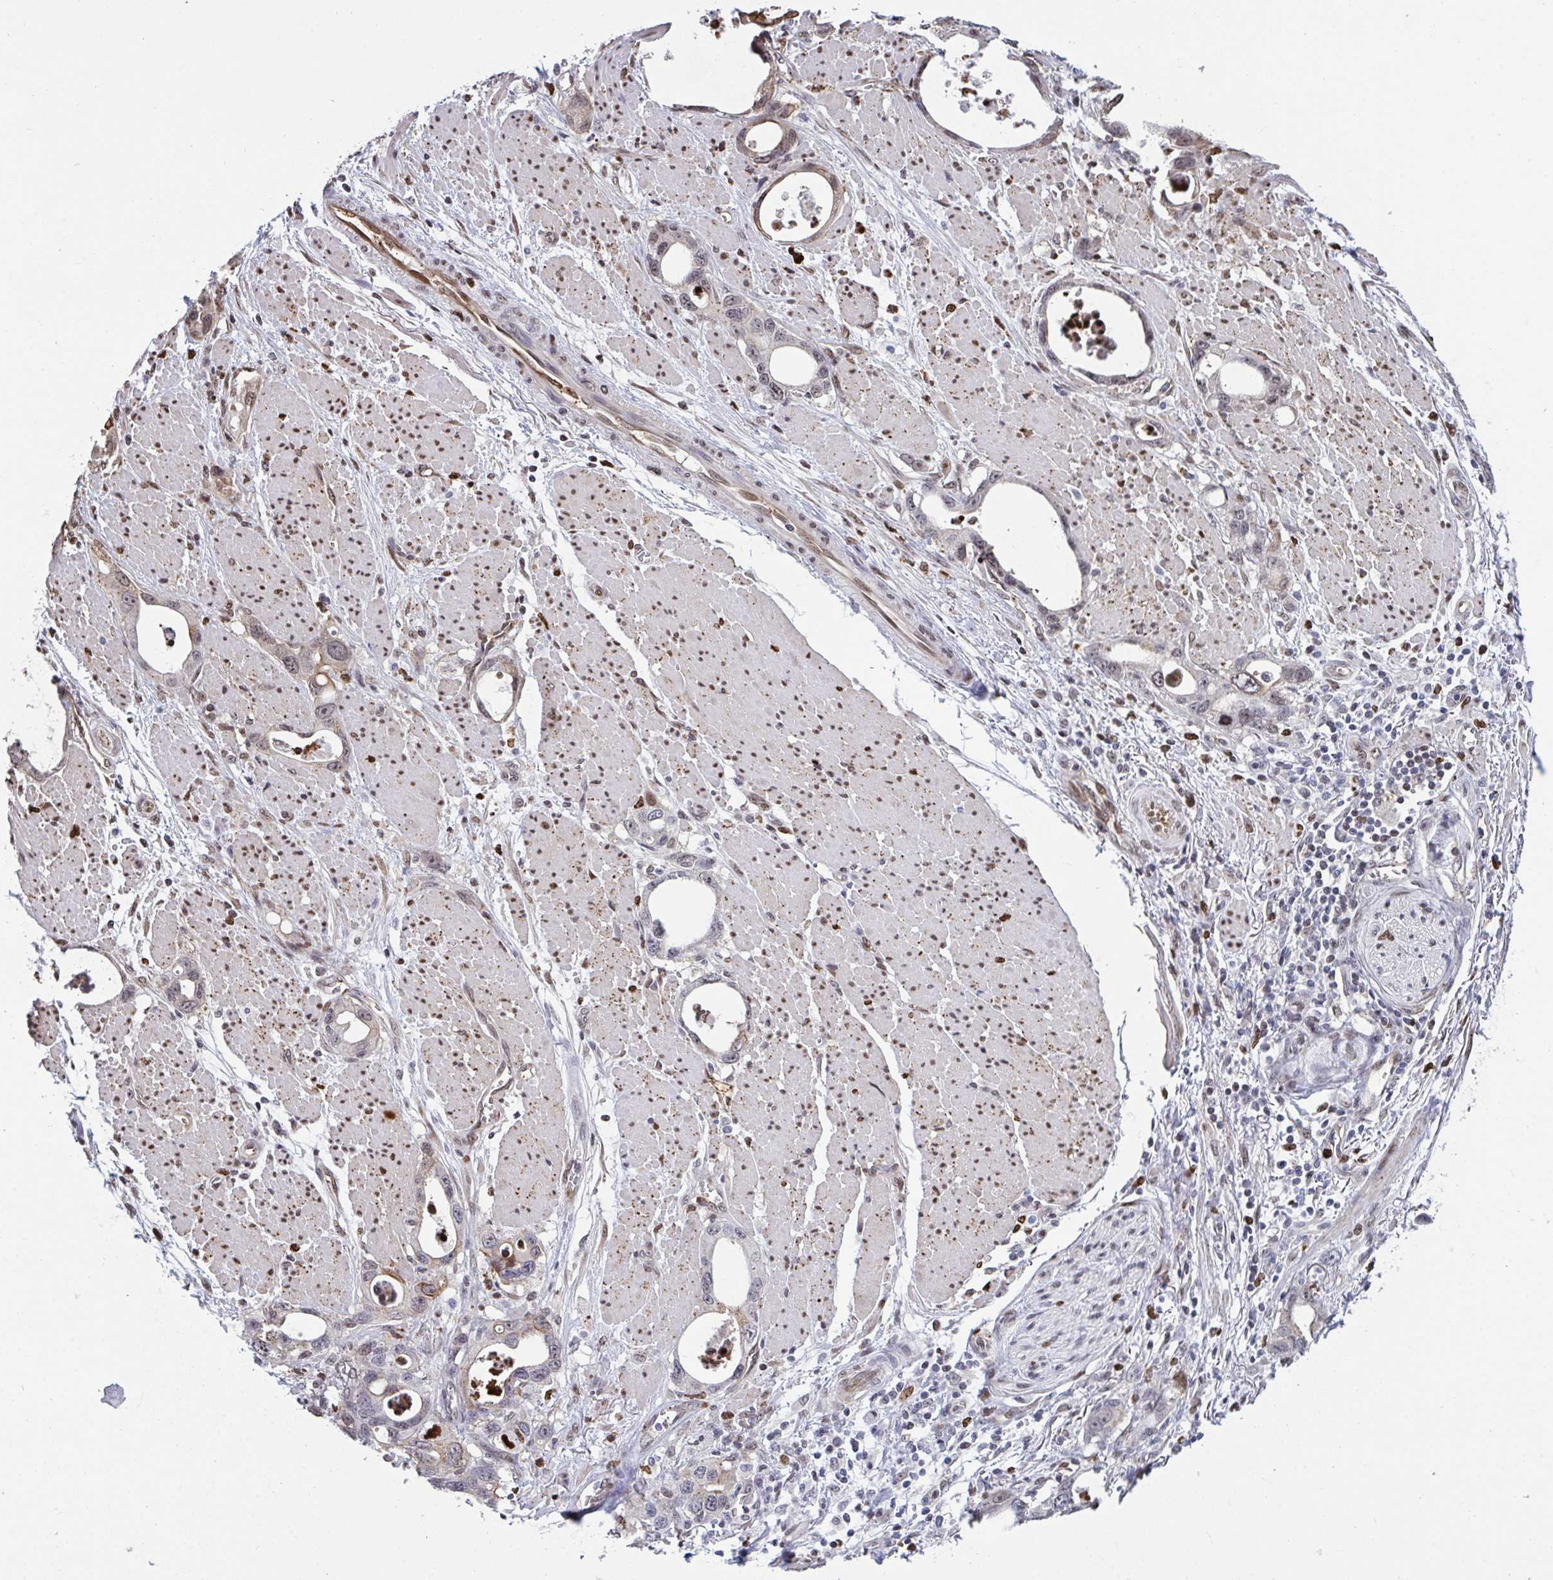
{"staining": {"intensity": "moderate", "quantity": "25%-75%", "location": "cytoplasmic/membranous,nuclear"}, "tissue": "stomach cancer", "cell_type": "Tumor cells", "image_type": "cancer", "snomed": [{"axis": "morphology", "description": "Adenocarcinoma, NOS"}, {"axis": "topography", "description": "Stomach, upper"}], "caption": "Immunohistochemical staining of adenocarcinoma (stomach) shows medium levels of moderate cytoplasmic/membranous and nuclear positivity in approximately 25%-75% of tumor cells. (Brightfield microscopy of DAB IHC at high magnification).", "gene": "PELI2", "patient": {"sex": "male", "age": 74}}